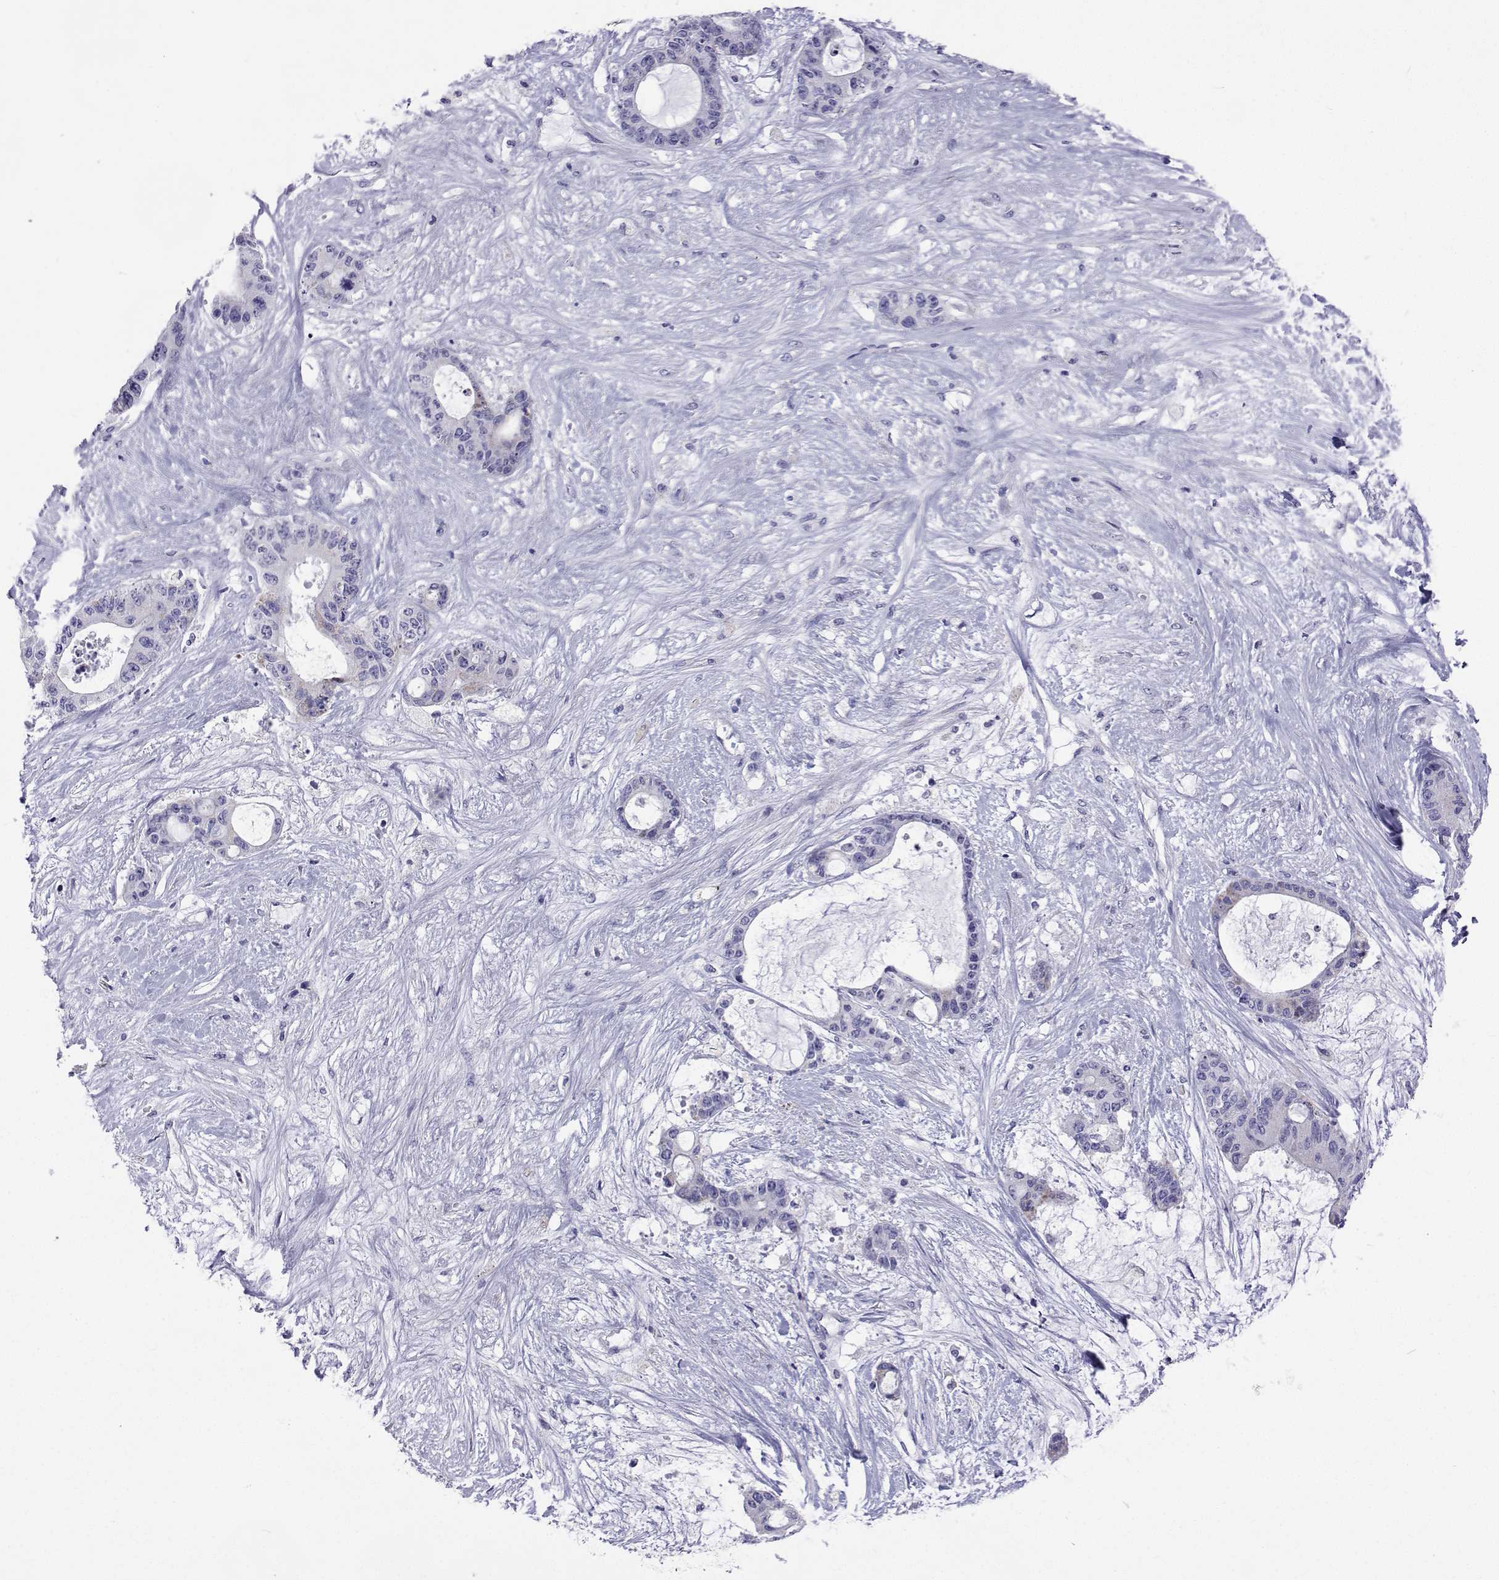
{"staining": {"intensity": "negative", "quantity": "none", "location": "none"}, "tissue": "liver cancer", "cell_type": "Tumor cells", "image_type": "cancer", "snomed": [{"axis": "morphology", "description": "Normal tissue, NOS"}, {"axis": "morphology", "description": "Cholangiocarcinoma"}, {"axis": "topography", "description": "Liver"}, {"axis": "topography", "description": "Peripheral nerve tissue"}], "caption": "Immunohistochemistry micrograph of neoplastic tissue: cholangiocarcinoma (liver) stained with DAB (3,3'-diaminobenzidine) exhibits no significant protein expression in tumor cells. The staining is performed using DAB brown chromogen with nuclei counter-stained in using hematoxylin.", "gene": "UMODL1", "patient": {"sex": "female", "age": 73}}